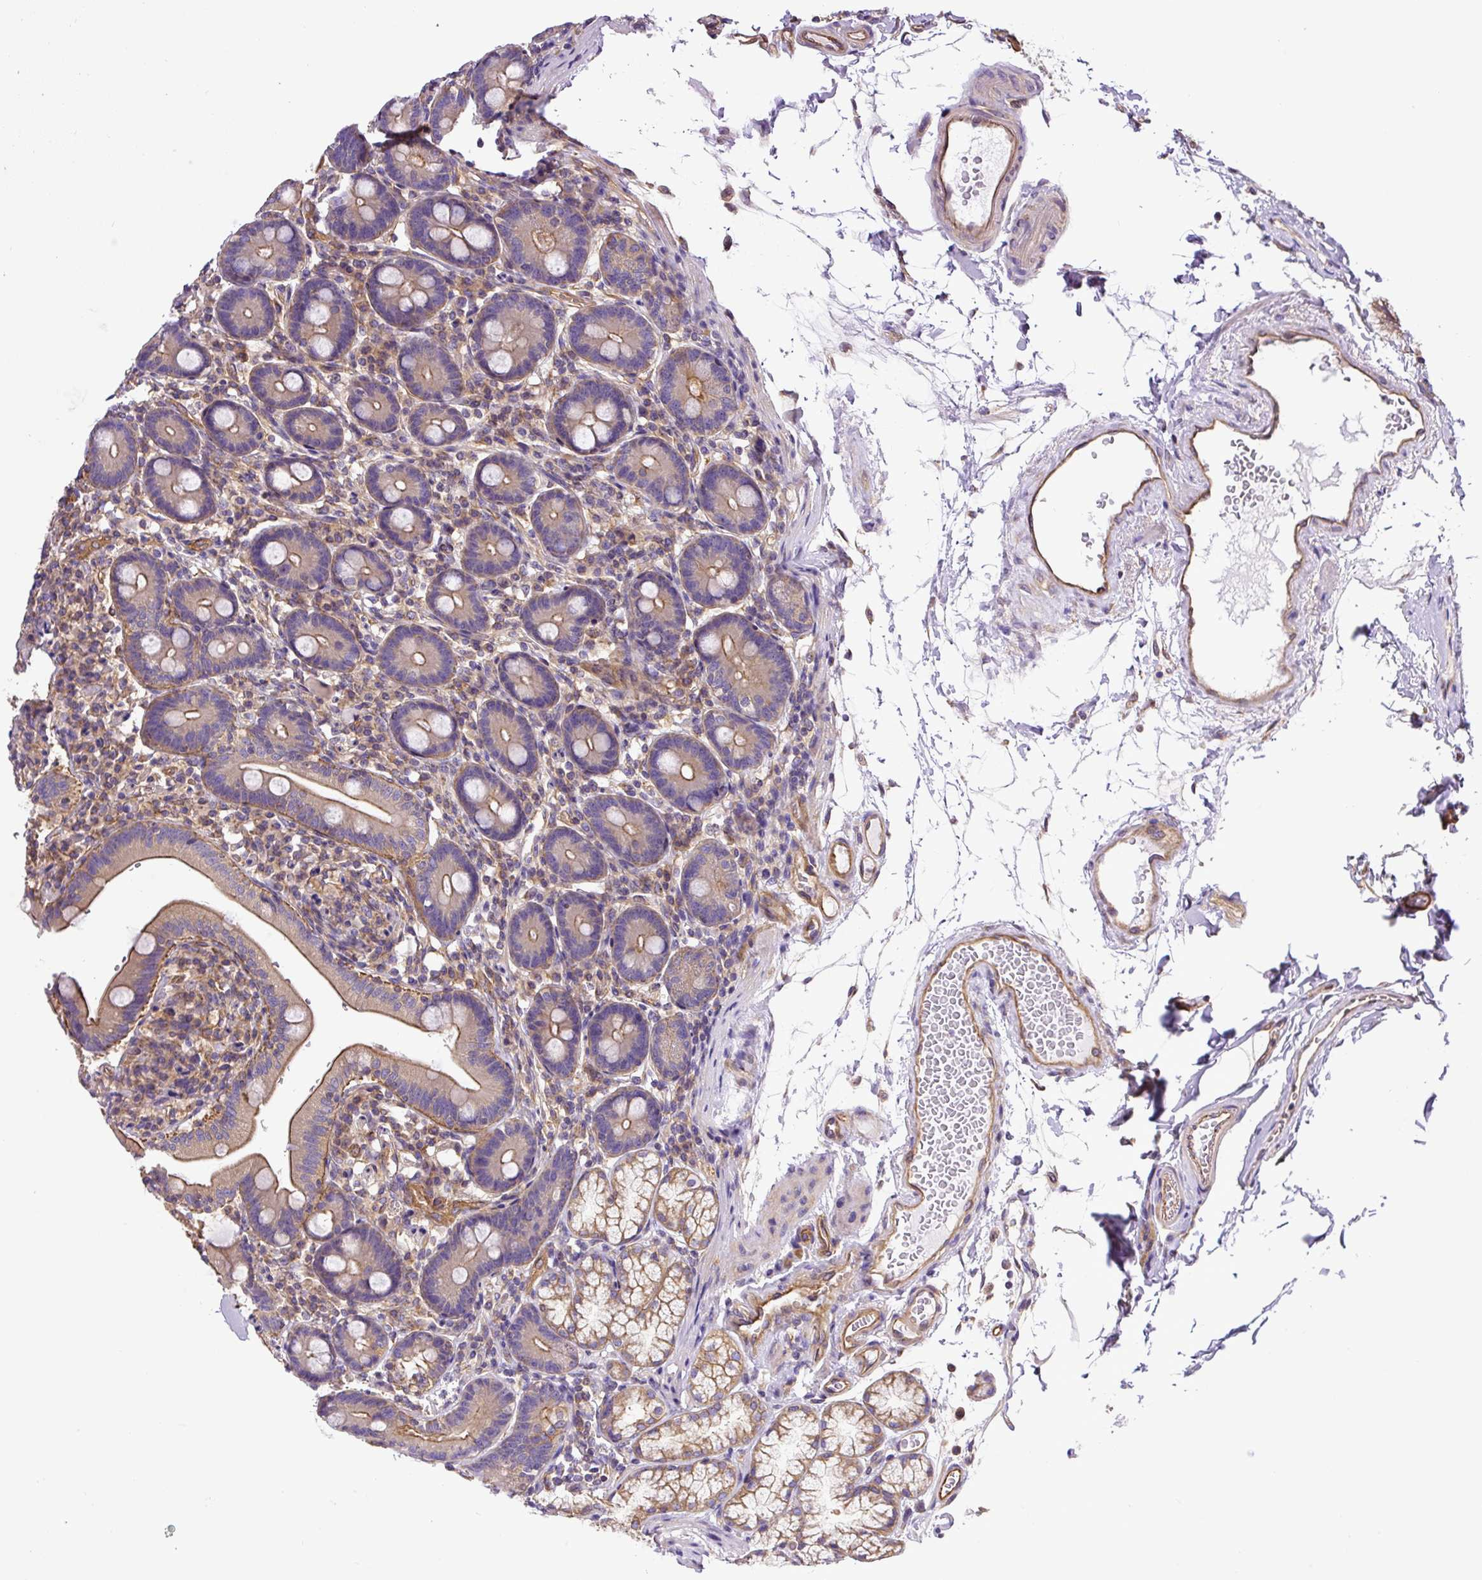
{"staining": {"intensity": "moderate", "quantity": "25%-75%", "location": "cytoplasmic/membranous"}, "tissue": "duodenum", "cell_type": "Glandular cells", "image_type": "normal", "snomed": [{"axis": "morphology", "description": "Normal tissue, NOS"}, {"axis": "topography", "description": "Duodenum"}], "caption": "Duodenum was stained to show a protein in brown. There is medium levels of moderate cytoplasmic/membranous staining in about 25%-75% of glandular cells. Immunohistochemistry (ihc) stains the protein of interest in brown and the nuclei are stained blue.", "gene": "DCTN1", "patient": {"sex": "female", "age": 67}}